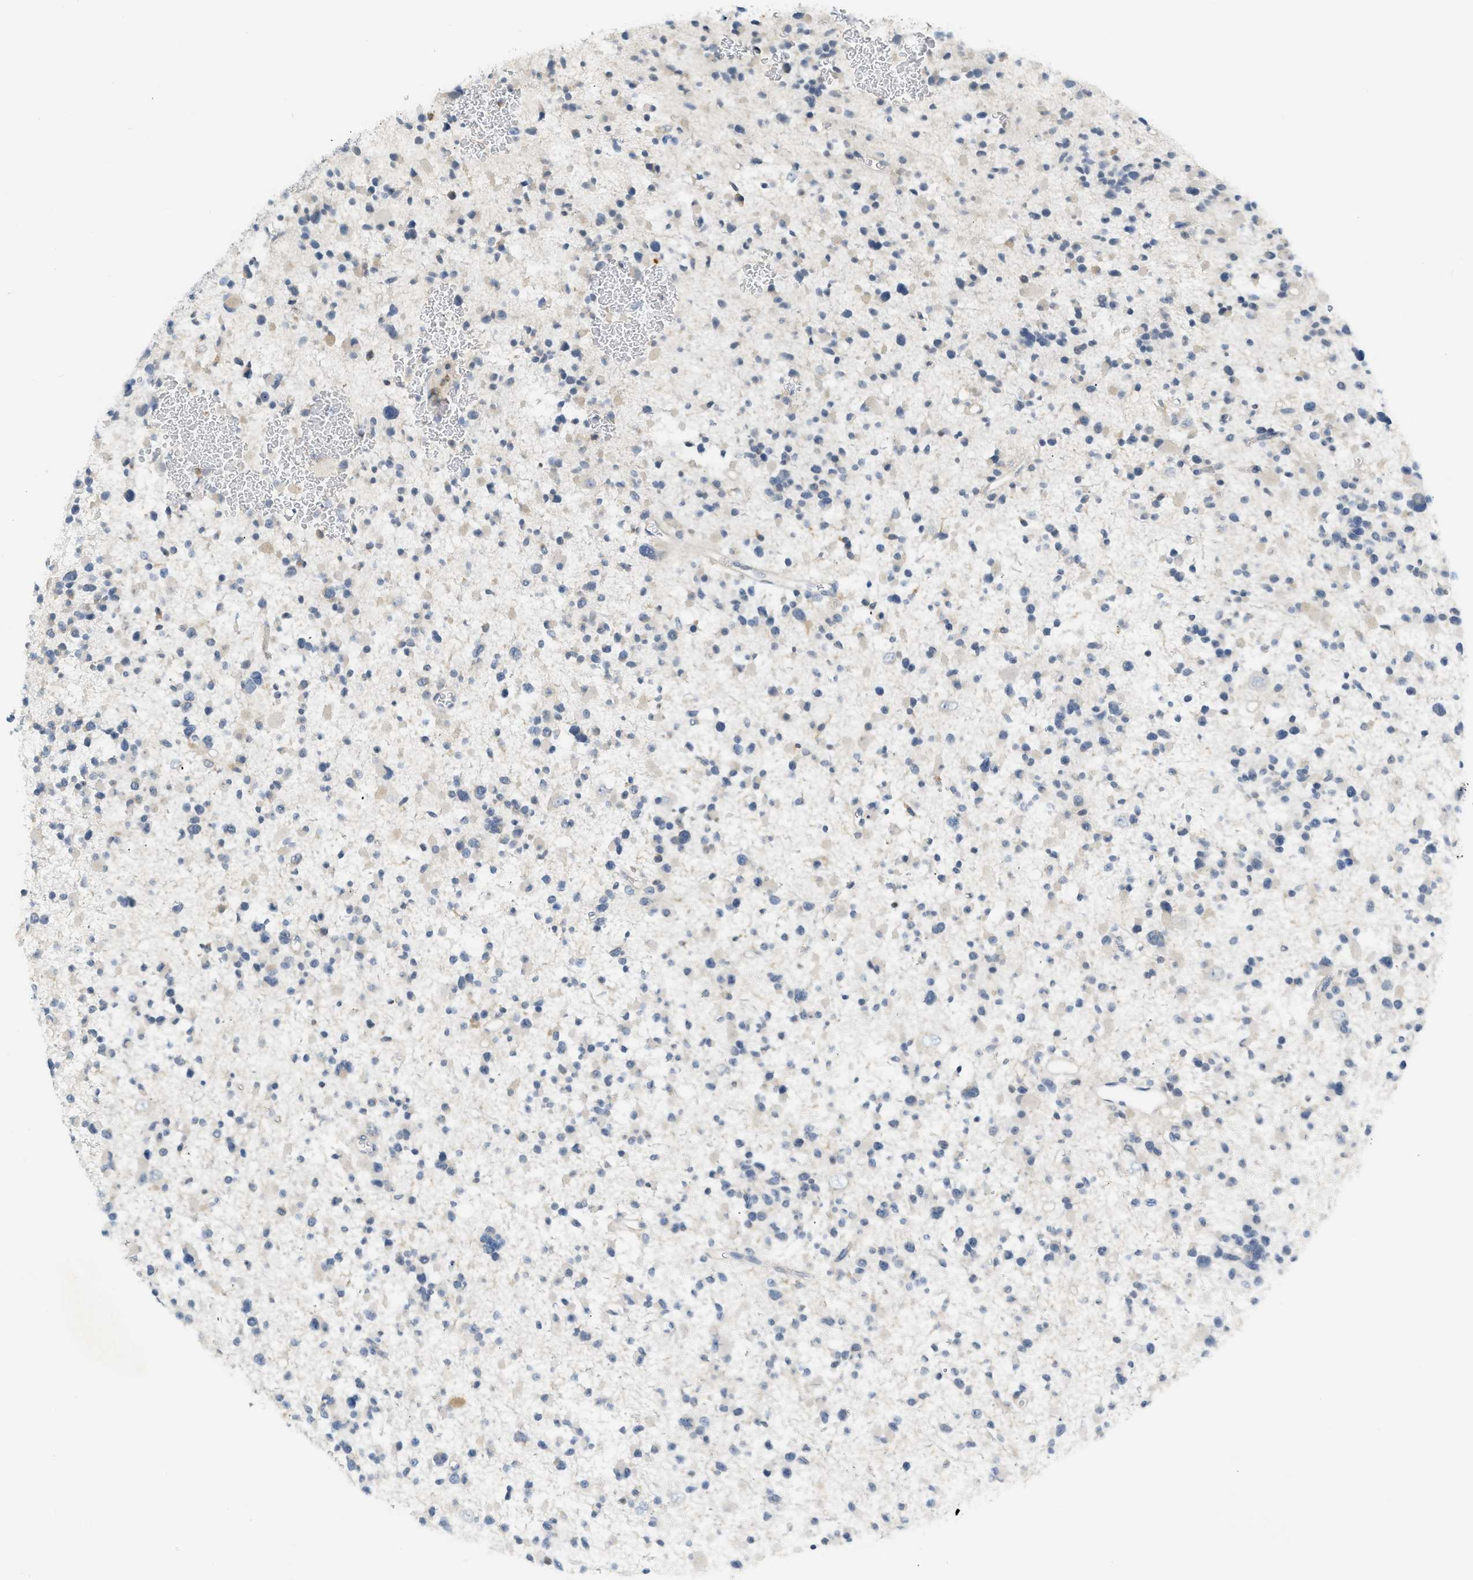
{"staining": {"intensity": "negative", "quantity": "none", "location": "none"}, "tissue": "glioma", "cell_type": "Tumor cells", "image_type": "cancer", "snomed": [{"axis": "morphology", "description": "Glioma, malignant, Low grade"}, {"axis": "topography", "description": "Brain"}], "caption": "Histopathology image shows no significant protein expression in tumor cells of glioma.", "gene": "ZNF408", "patient": {"sex": "female", "age": 22}}